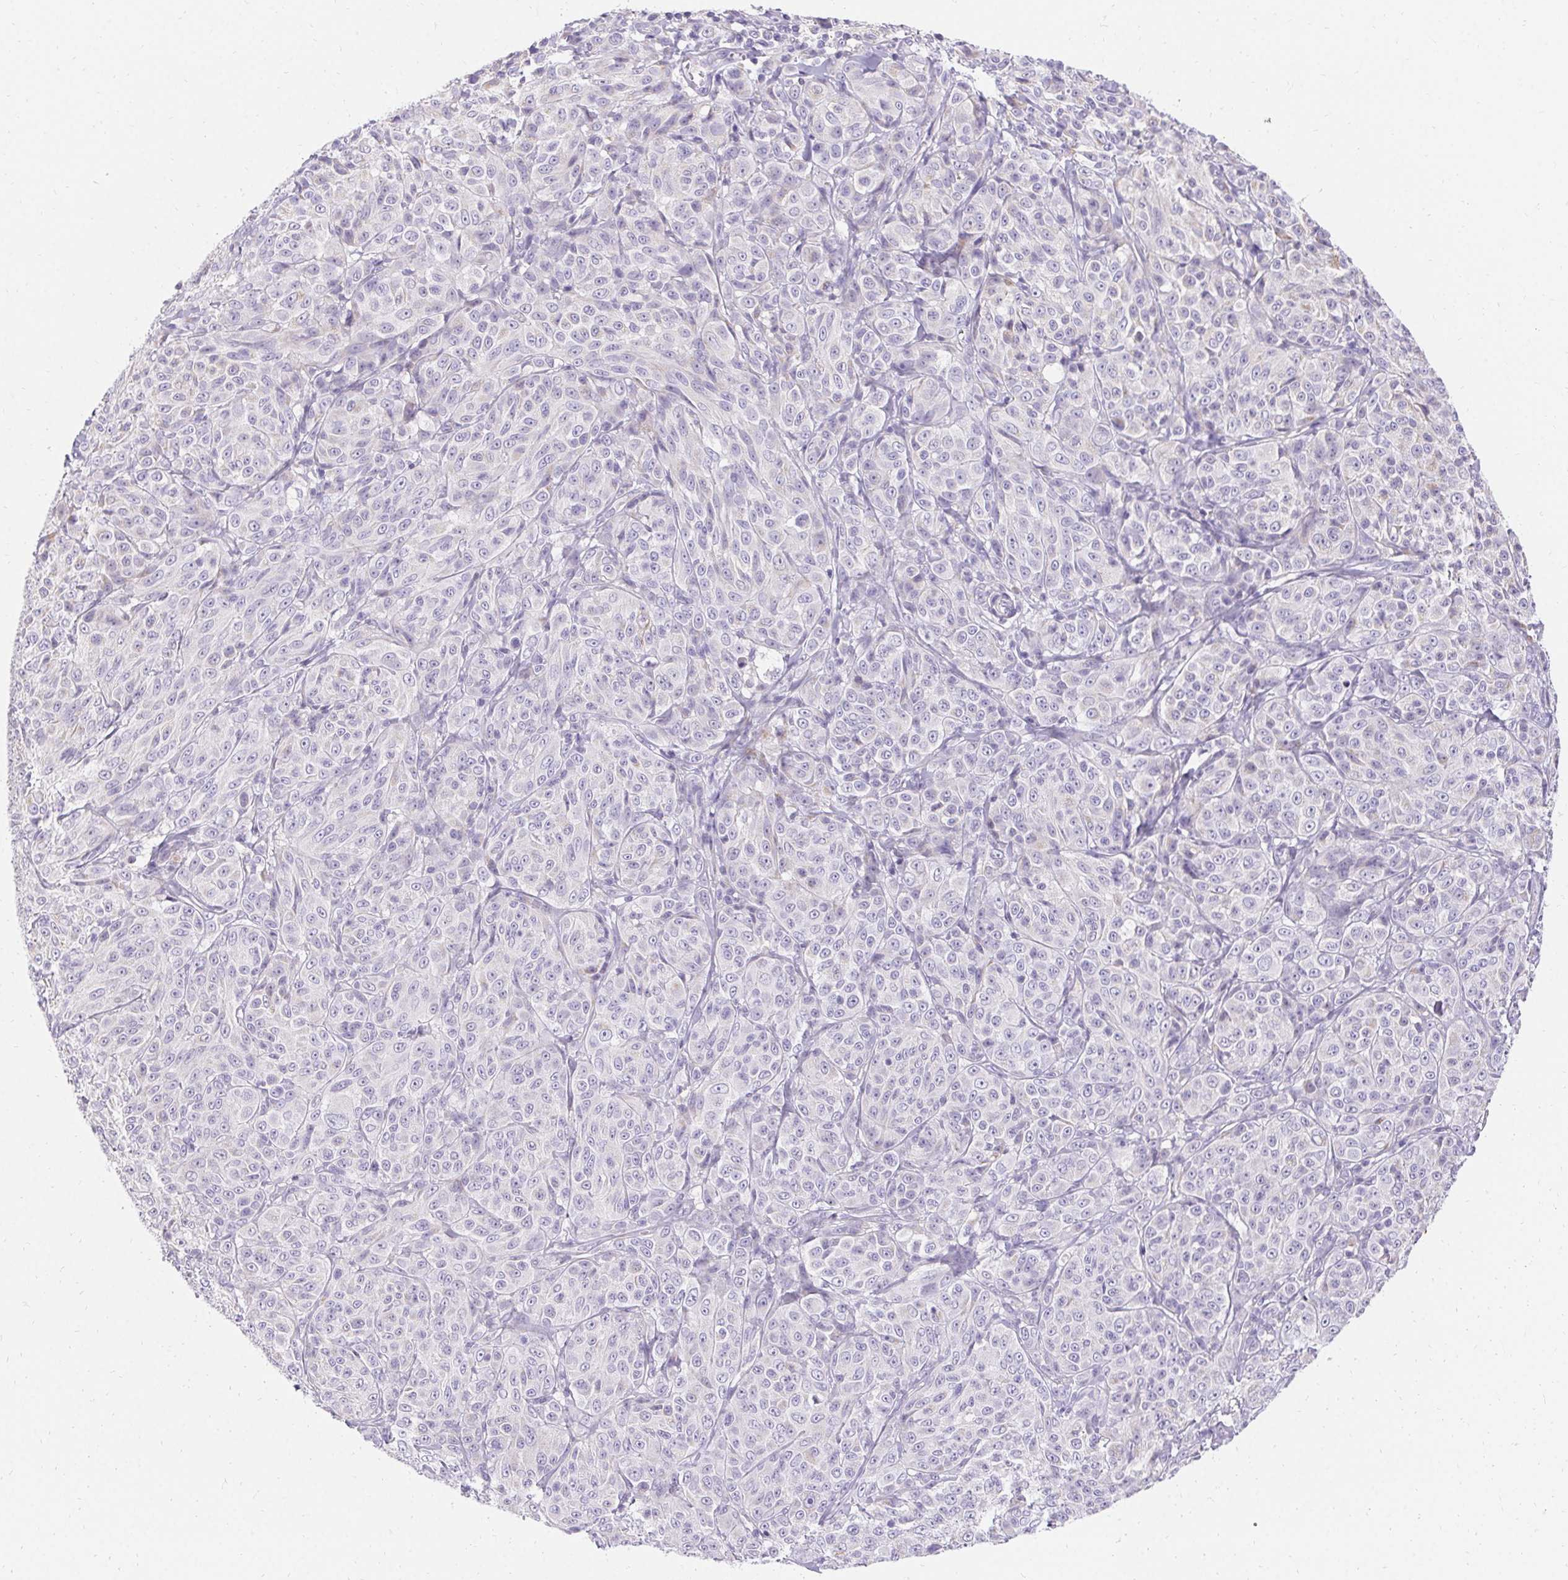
{"staining": {"intensity": "negative", "quantity": "none", "location": "none"}, "tissue": "melanoma", "cell_type": "Tumor cells", "image_type": "cancer", "snomed": [{"axis": "morphology", "description": "Malignant melanoma, NOS"}, {"axis": "topography", "description": "Skin"}], "caption": "The IHC micrograph has no significant positivity in tumor cells of melanoma tissue.", "gene": "ASGR2", "patient": {"sex": "male", "age": 89}}